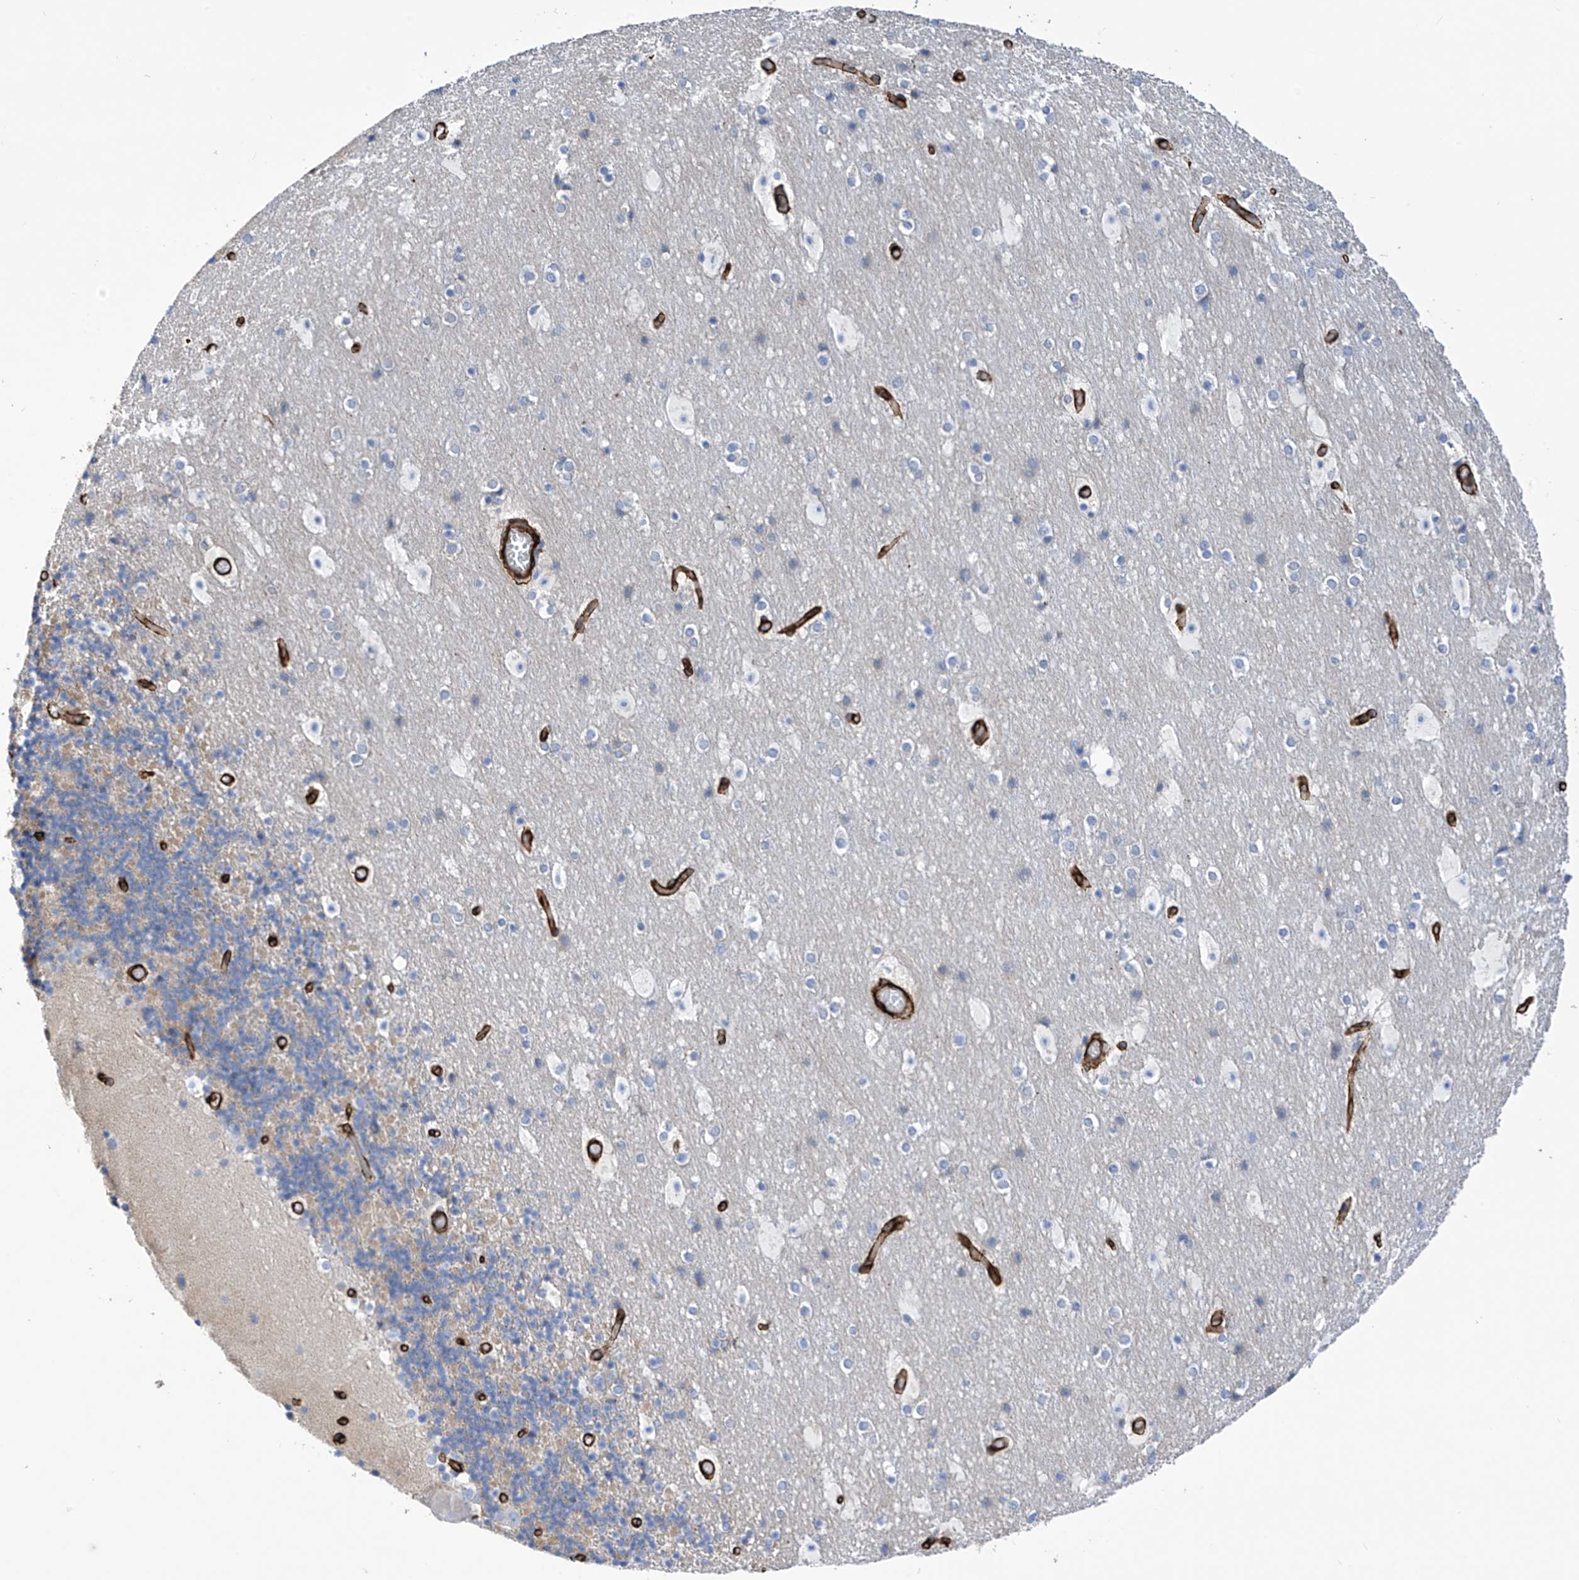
{"staining": {"intensity": "negative", "quantity": "none", "location": "none"}, "tissue": "cerebellum", "cell_type": "Cells in granular layer", "image_type": "normal", "snomed": [{"axis": "morphology", "description": "Normal tissue, NOS"}, {"axis": "topography", "description": "Cerebellum"}], "caption": "Cells in granular layer show no significant protein positivity in unremarkable cerebellum. (Stains: DAB (3,3'-diaminobenzidine) IHC with hematoxylin counter stain, Microscopy: brightfield microscopy at high magnification).", "gene": "UBTD1", "patient": {"sex": "male", "age": 57}}